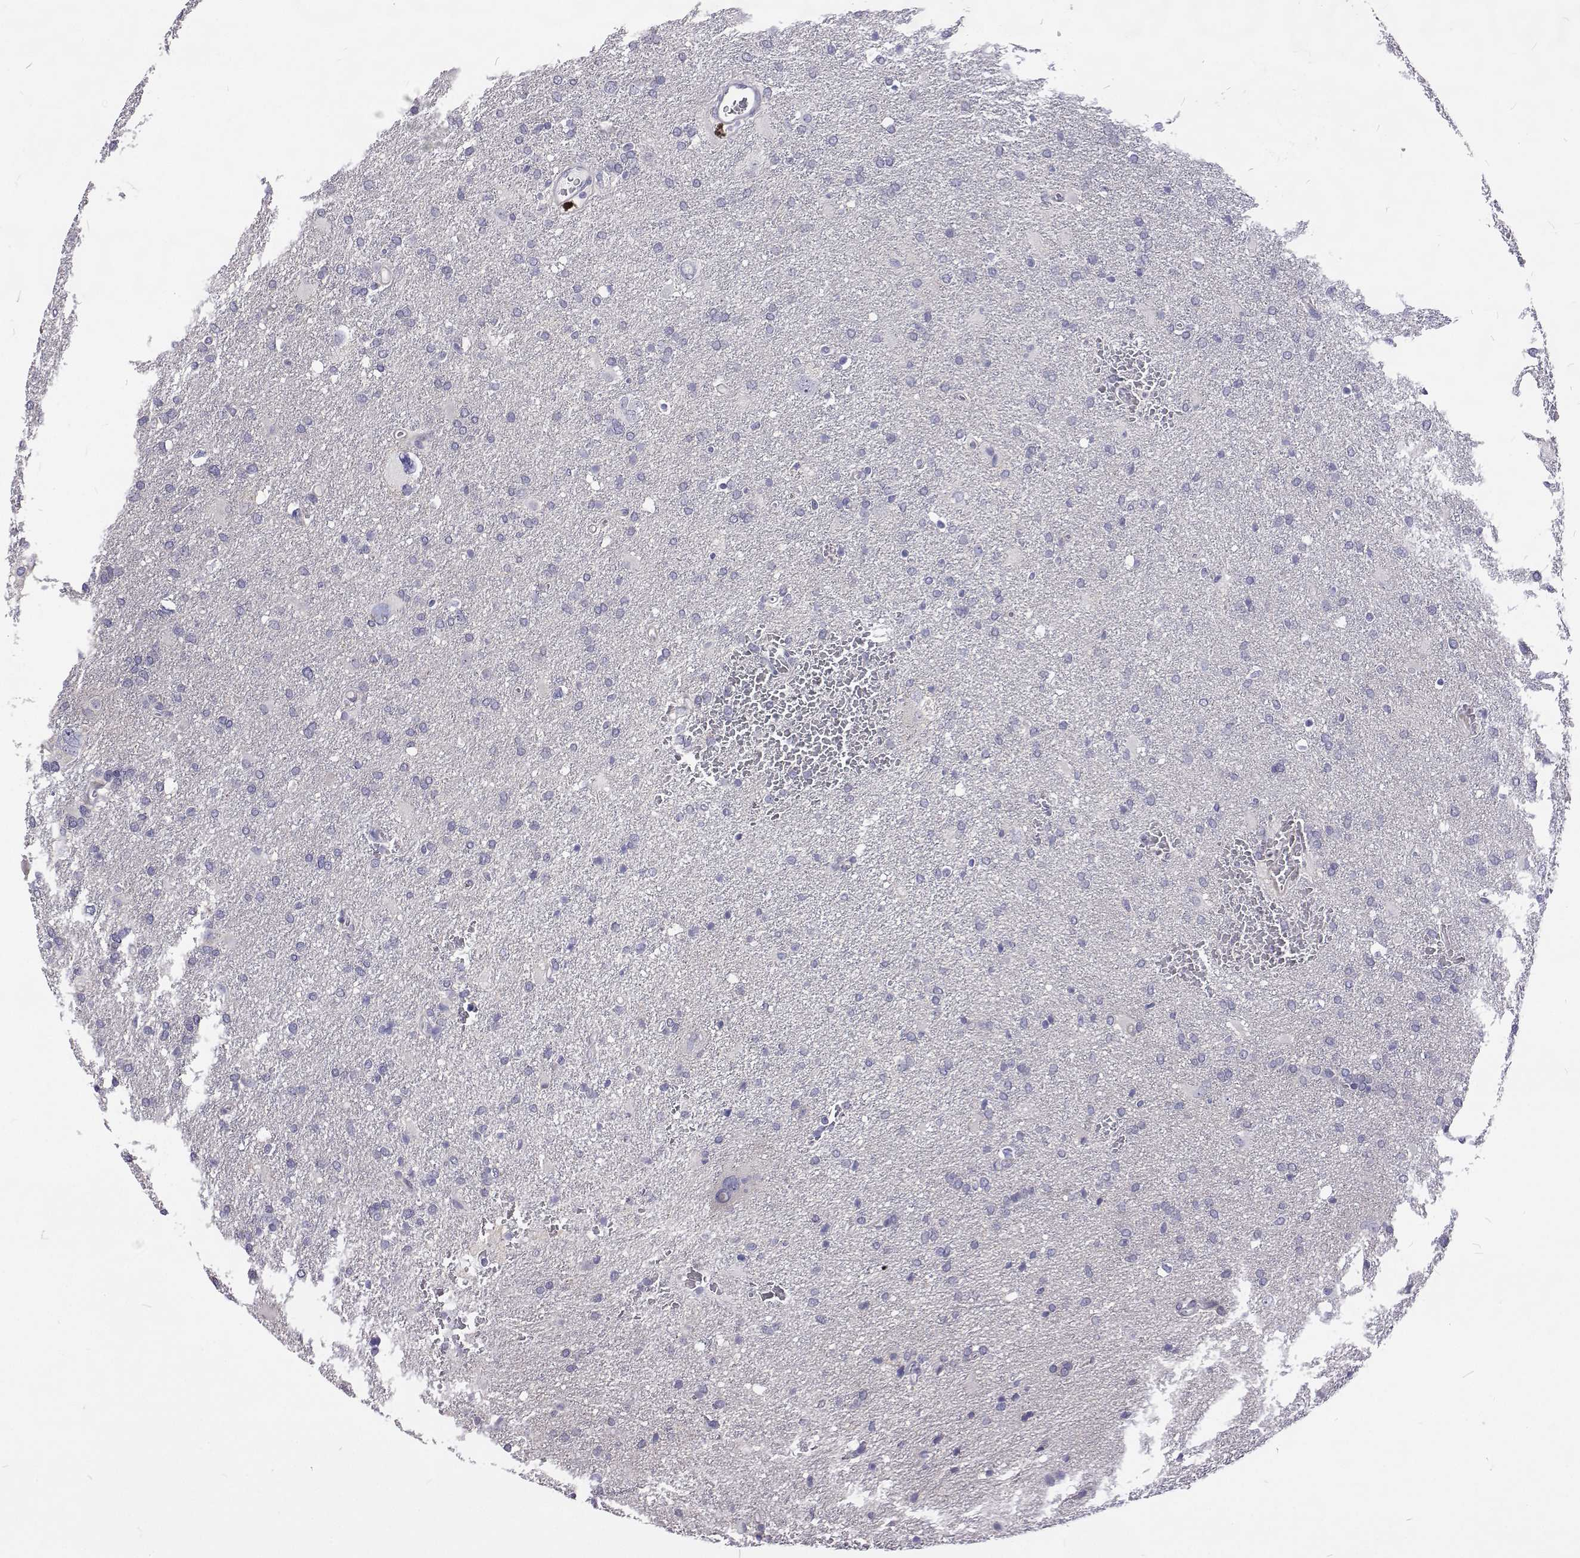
{"staining": {"intensity": "negative", "quantity": "none", "location": "none"}, "tissue": "glioma", "cell_type": "Tumor cells", "image_type": "cancer", "snomed": [{"axis": "morphology", "description": "Glioma, malignant, Low grade"}, {"axis": "topography", "description": "Brain"}], "caption": "An immunohistochemistry (IHC) histopathology image of low-grade glioma (malignant) is shown. There is no staining in tumor cells of low-grade glioma (malignant).", "gene": "NPR3", "patient": {"sex": "male", "age": 66}}